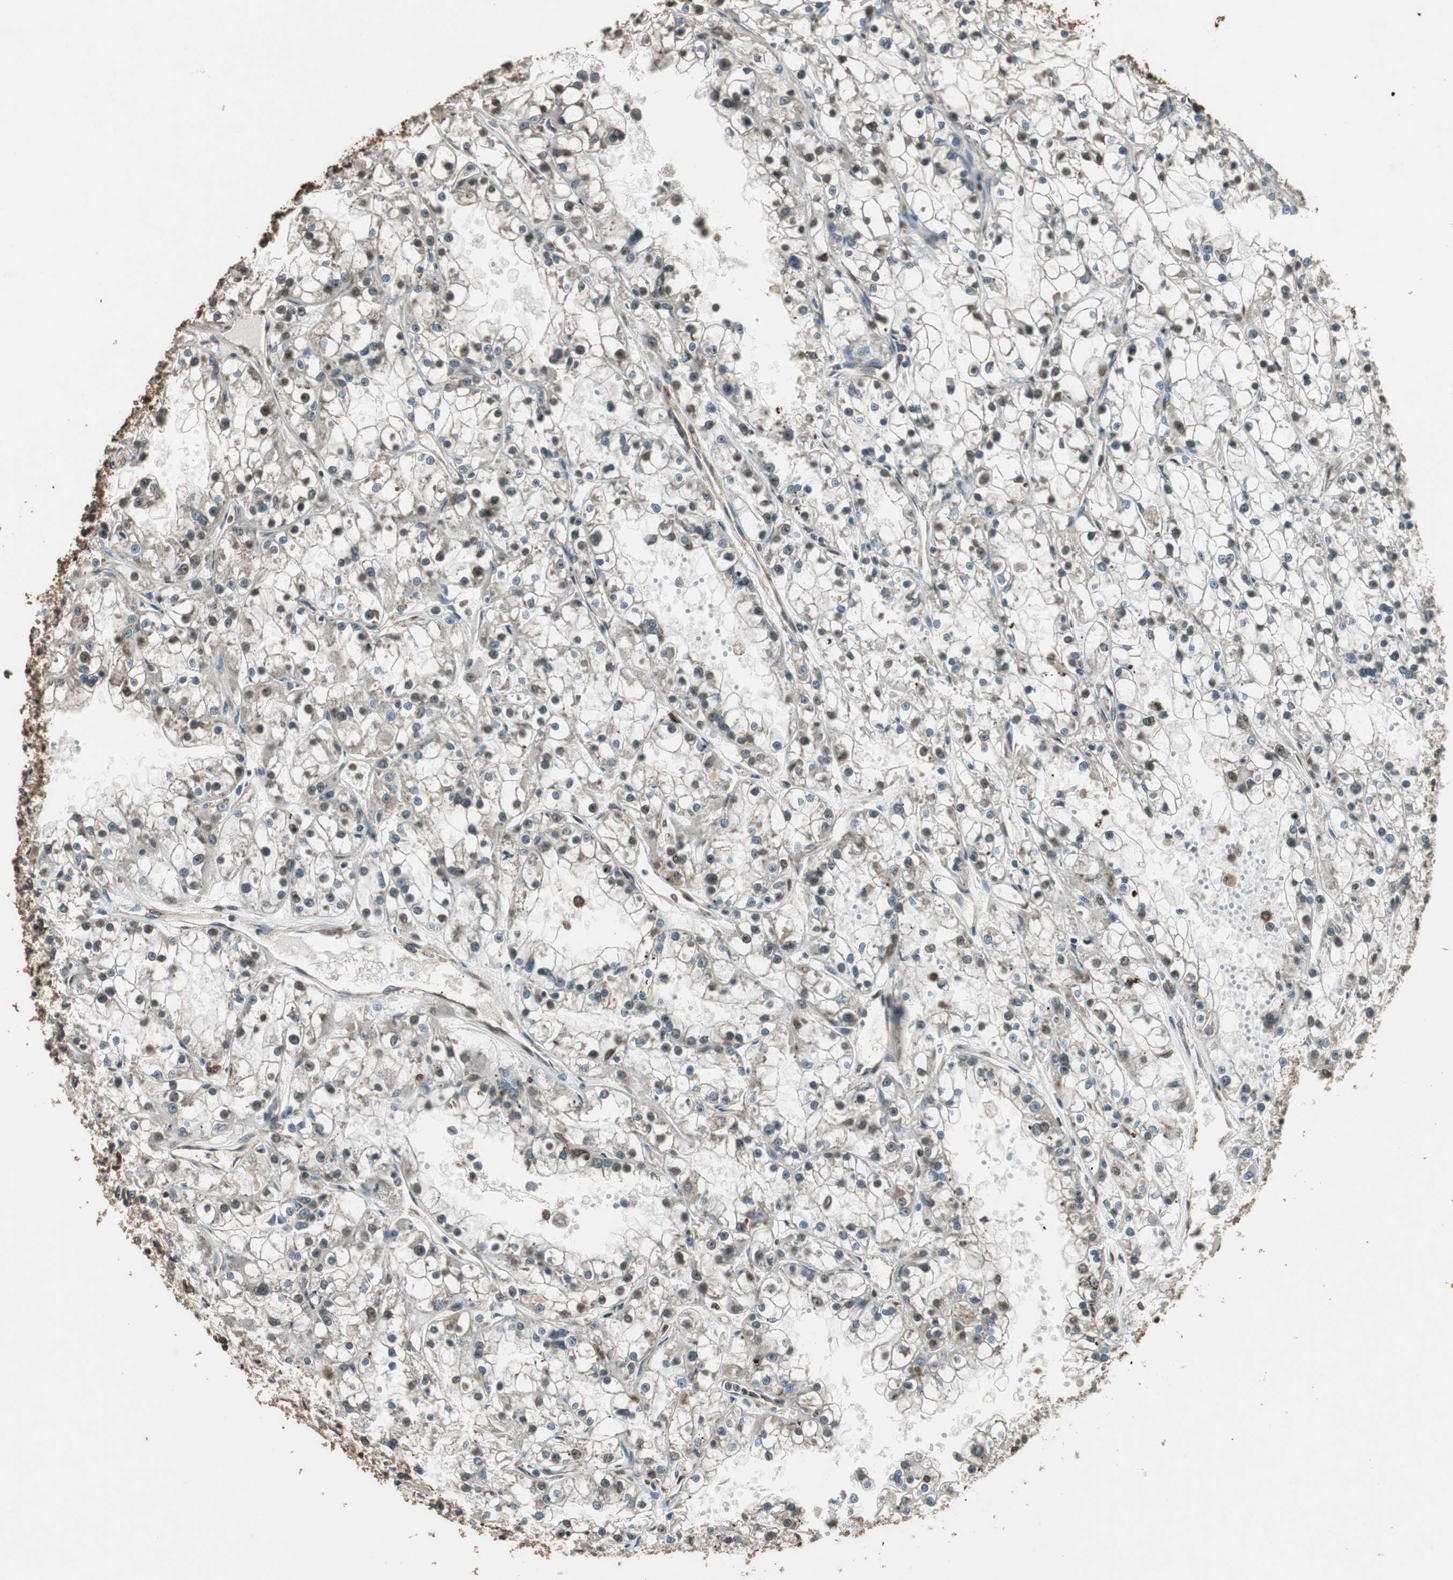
{"staining": {"intensity": "strong", "quantity": ">75%", "location": "cytoplasmic/membranous,nuclear"}, "tissue": "renal cancer", "cell_type": "Tumor cells", "image_type": "cancer", "snomed": [{"axis": "morphology", "description": "Adenocarcinoma, NOS"}, {"axis": "topography", "description": "Kidney"}], "caption": "Immunohistochemistry micrograph of human adenocarcinoma (renal) stained for a protein (brown), which exhibits high levels of strong cytoplasmic/membranous and nuclear positivity in approximately >75% of tumor cells.", "gene": "PPP1R13B", "patient": {"sex": "female", "age": 52}}